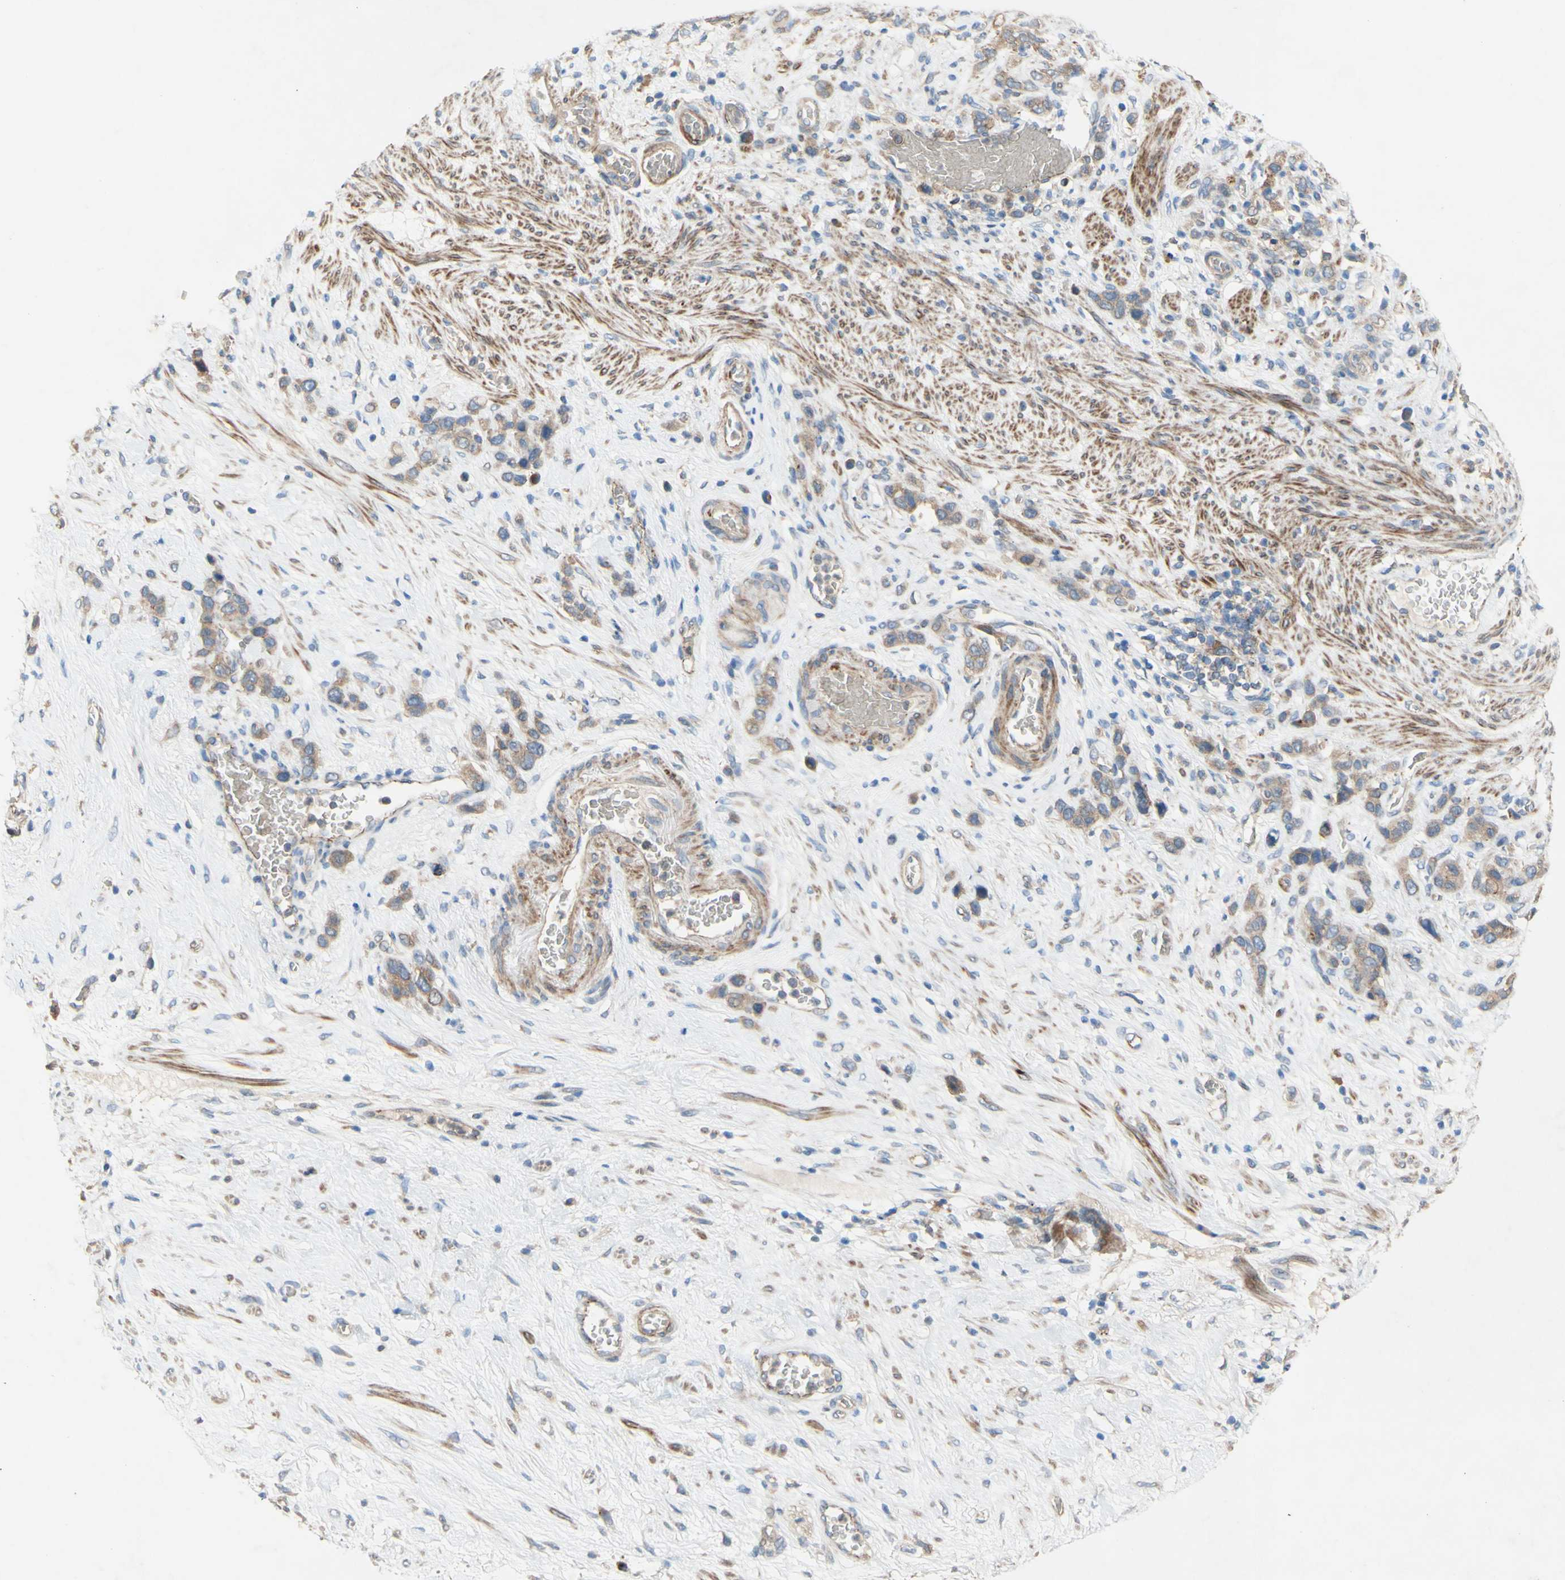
{"staining": {"intensity": "strong", "quantity": "<25%", "location": "cytoplasmic/membranous"}, "tissue": "stomach cancer", "cell_type": "Tumor cells", "image_type": "cancer", "snomed": [{"axis": "morphology", "description": "Adenocarcinoma, NOS"}, {"axis": "morphology", "description": "Adenocarcinoma, High grade"}, {"axis": "topography", "description": "Stomach, upper"}, {"axis": "topography", "description": "Stomach, lower"}], "caption": "Immunohistochemistry (IHC) photomicrograph of neoplastic tissue: human stomach cancer (adenocarcinoma) stained using immunohistochemistry (IHC) displays medium levels of strong protein expression localized specifically in the cytoplasmic/membranous of tumor cells, appearing as a cytoplasmic/membranous brown color.", "gene": "PDGFB", "patient": {"sex": "female", "age": 65}}